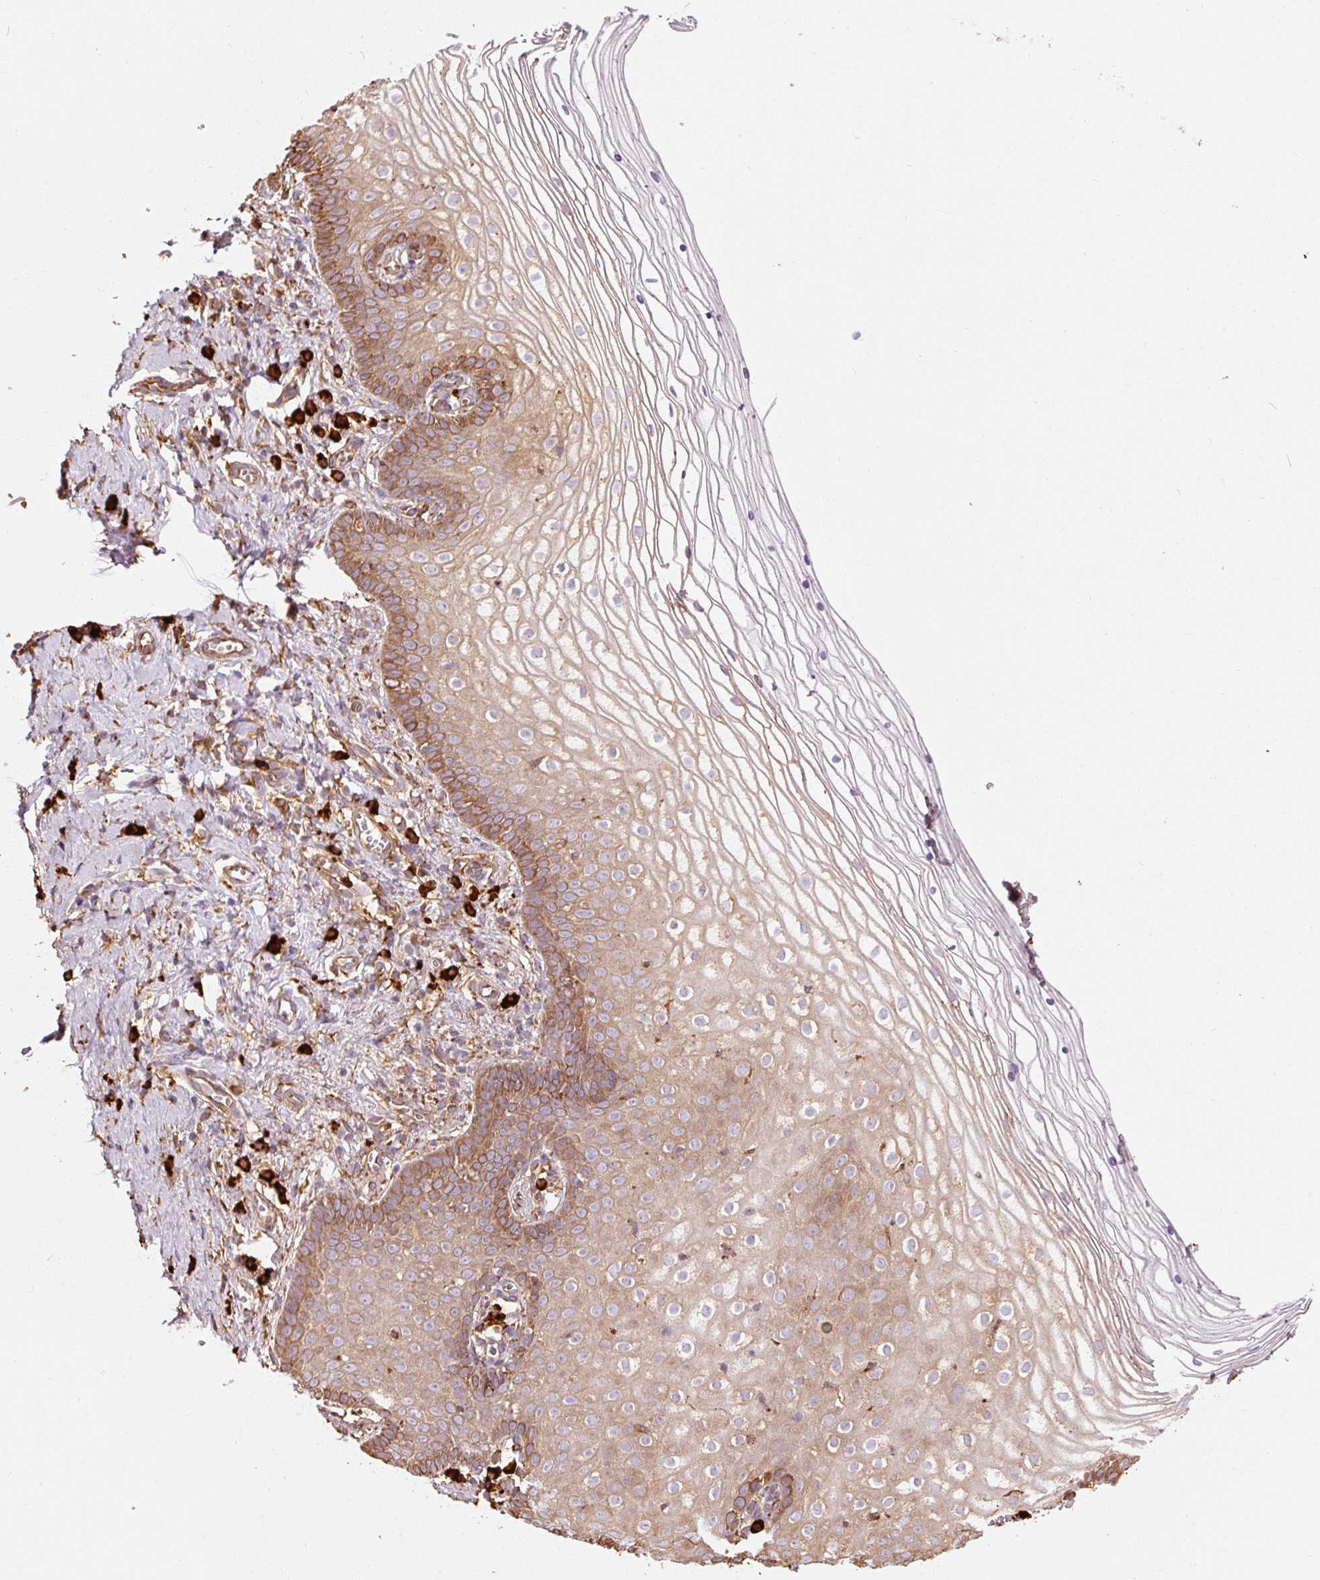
{"staining": {"intensity": "moderate", "quantity": ">75%", "location": "cytoplasmic/membranous"}, "tissue": "vagina", "cell_type": "Squamous epithelial cells", "image_type": "normal", "snomed": [{"axis": "morphology", "description": "Normal tissue, NOS"}, {"axis": "topography", "description": "Vagina"}], "caption": "Squamous epithelial cells display medium levels of moderate cytoplasmic/membranous positivity in approximately >75% of cells in benign vagina.", "gene": "ENSG00000256500", "patient": {"sex": "female", "age": 56}}